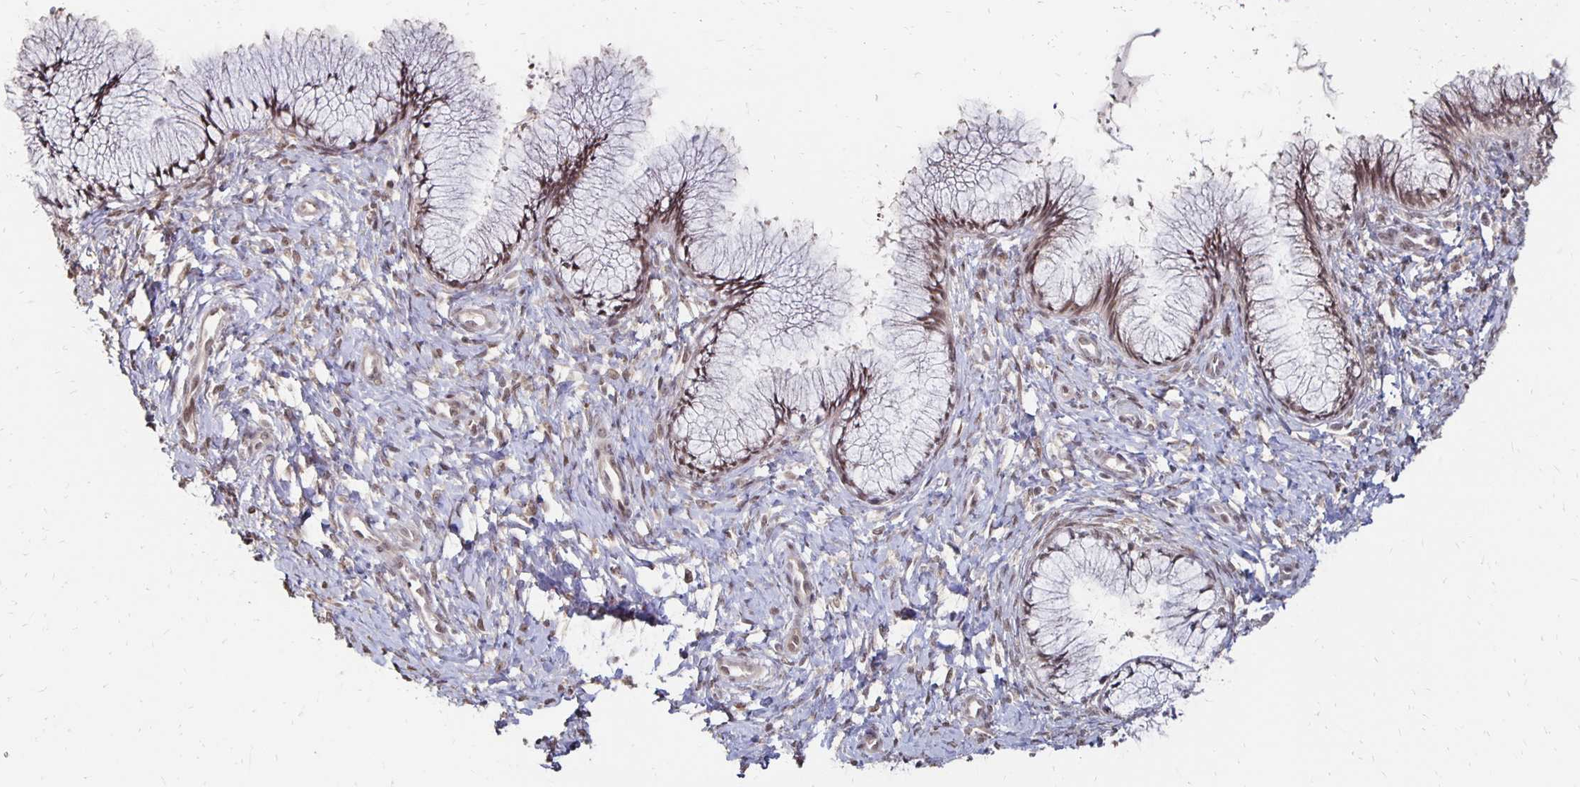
{"staining": {"intensity": "weak", "quantity": ">75%", "location": "nuclear"}, "tissue": "cervix", "cell_type": "Glandular cells", "image_type": "normal", "snomed": [{"axis": "morphology", "description": "Normal tissue, NOS"}, {"axis": "topography", "description": "Cervix"}], "caption": "A brown stain shows weak nuclear expression of a protein in glandular cells of normal cervix. (brown staining indicates protein expression, while blue staining denotes nuclei).", "gene": "CLASRP", "patient": {"sex": "female", "age": 37}}